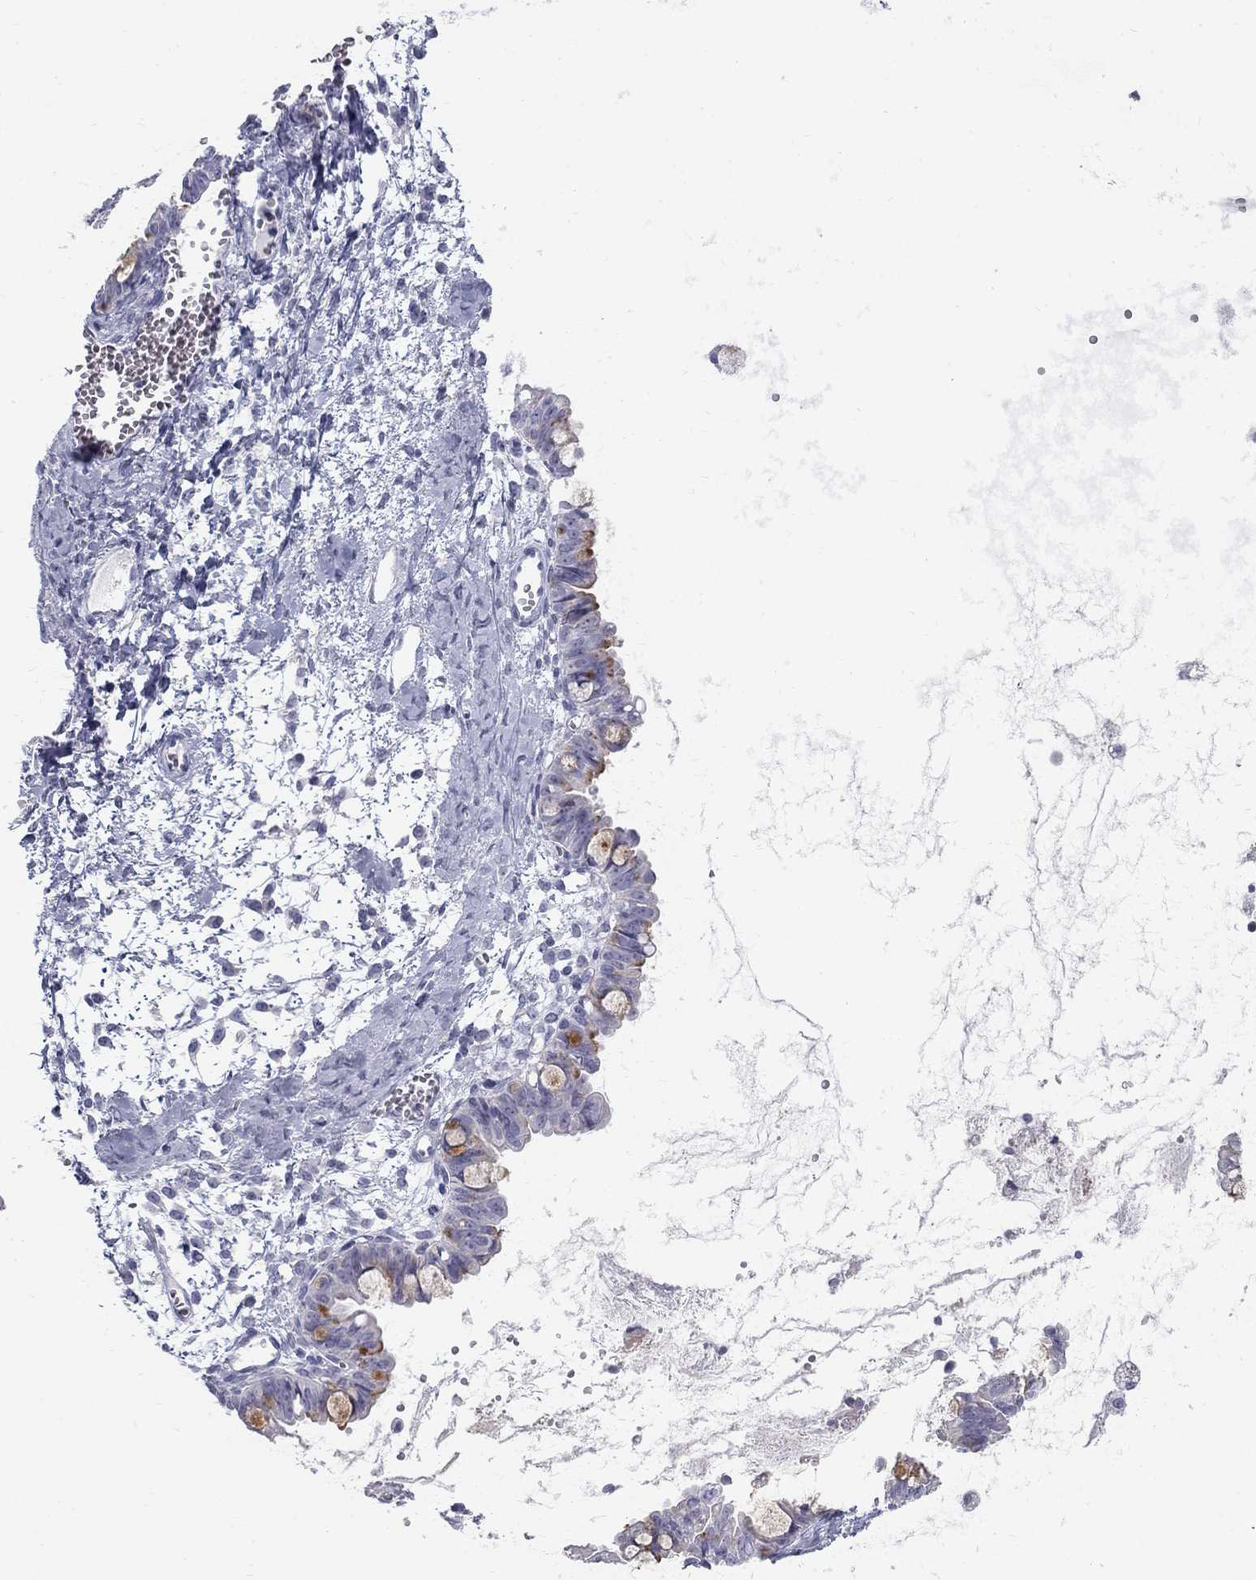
{"staining": {"intensity": "negative", "quantity": "none", "location": "none"}, "tissue": "ovarian cancer", "cell_type": "Tumor cells", "image_type": "cancer", "snomed": [{"axis": "morphology", "description": "Cystadenocarcinoma, mucinous, NOS"}, {"axis": "topography", "description": "Ovary"}], "caption": "Tumor cells are negative for brown protein staining in ovarian cancer.", "gene": "MAGEB6", "patient": {"sex": "female", "age": 63}}